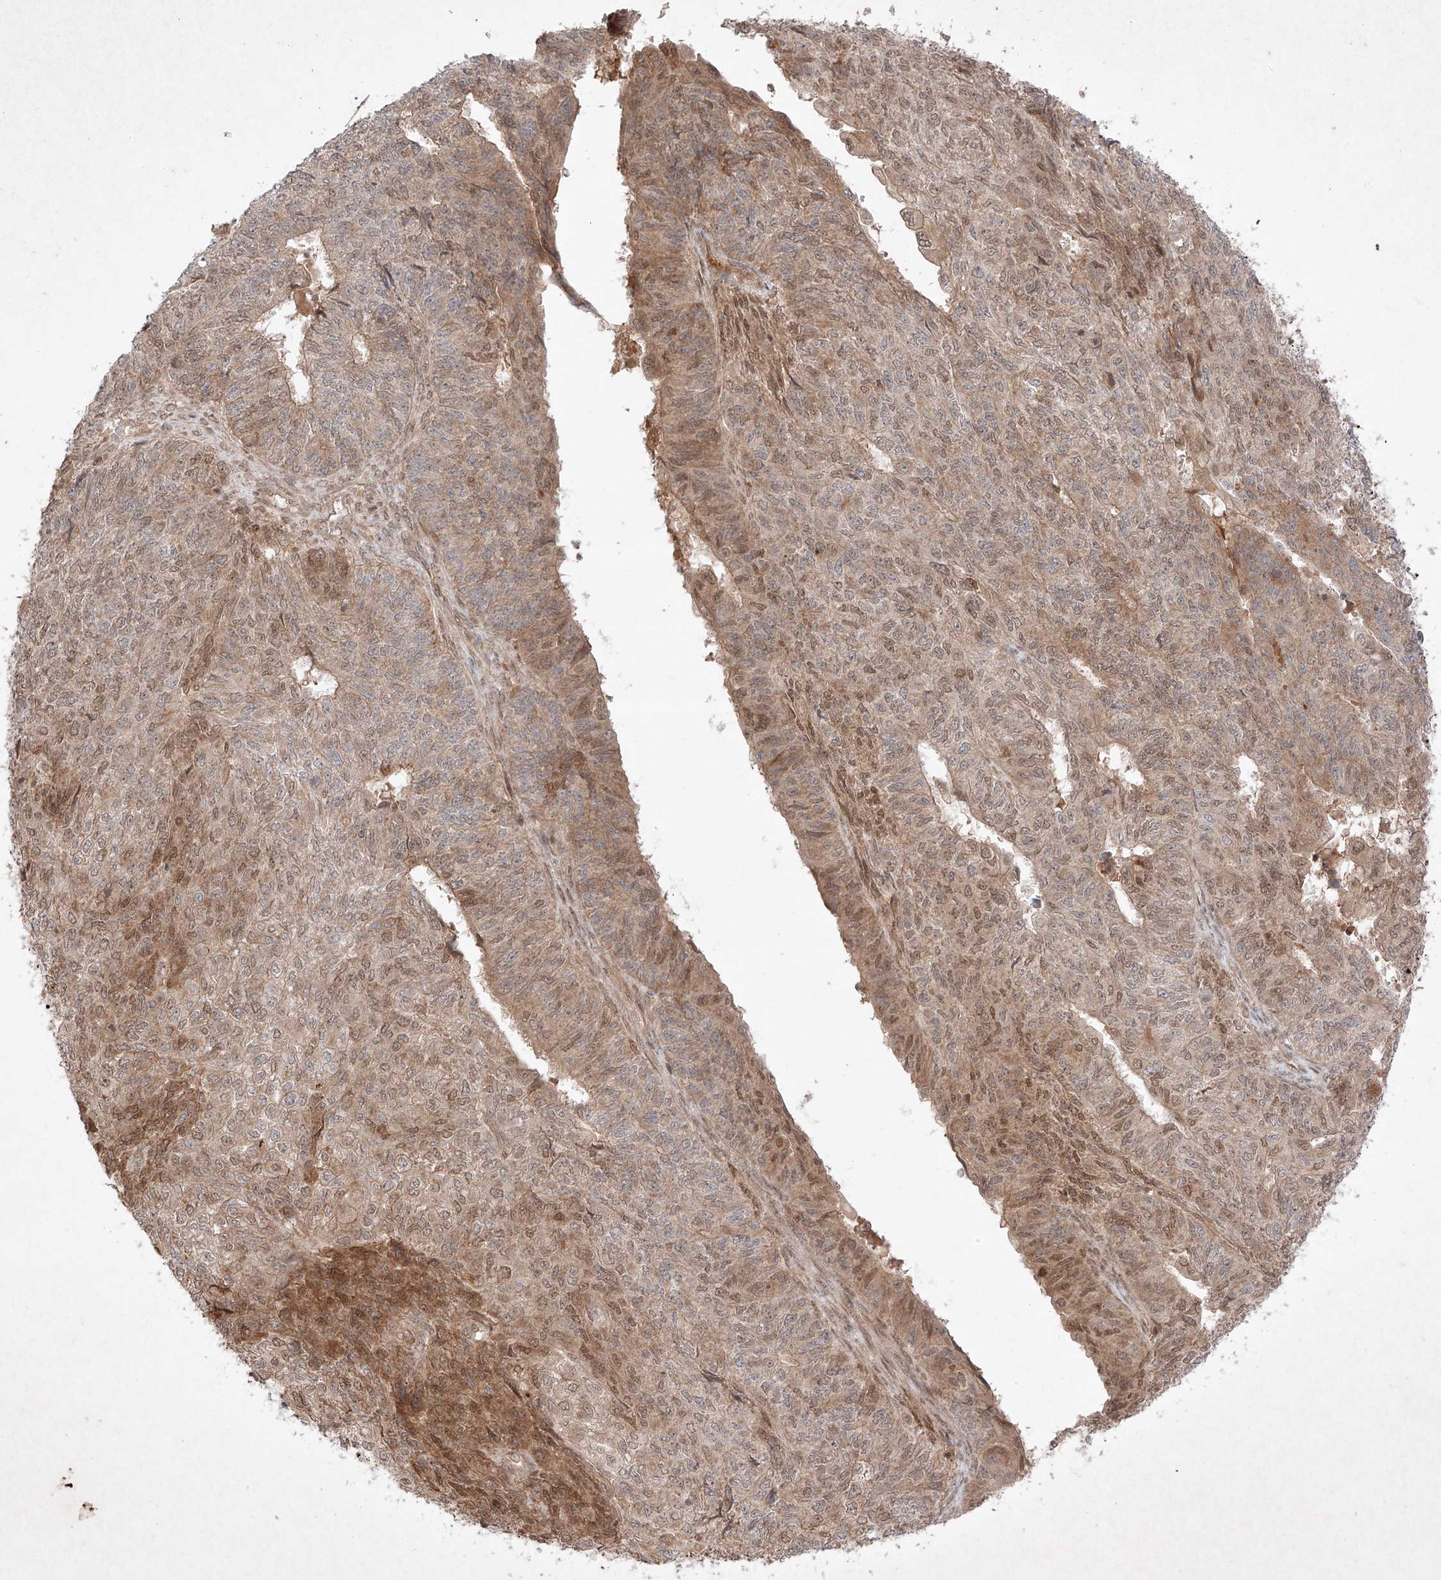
{"staining": {"intensity": "moderate", "quantity": ">75%", "location": "nuclear"}, "tissue": "endometrial cancer", "cell_type": "Tumor cells", "image_type": "cancer", "snomed": [{"axis": "morphology", "description": "Adenocarcinoma, NOS"}, {"axis": "topography", "description": "Endometrium"}], "caption": "High-power microscopy captured an immunohistochemistry (IHC) image of endometrial cancer (adenocarcinoma), revealing moderate nuclear expression in about >75% of tumor cells.", "gene": "RNF31", "patient": {"sex": "female", "age": 32}}